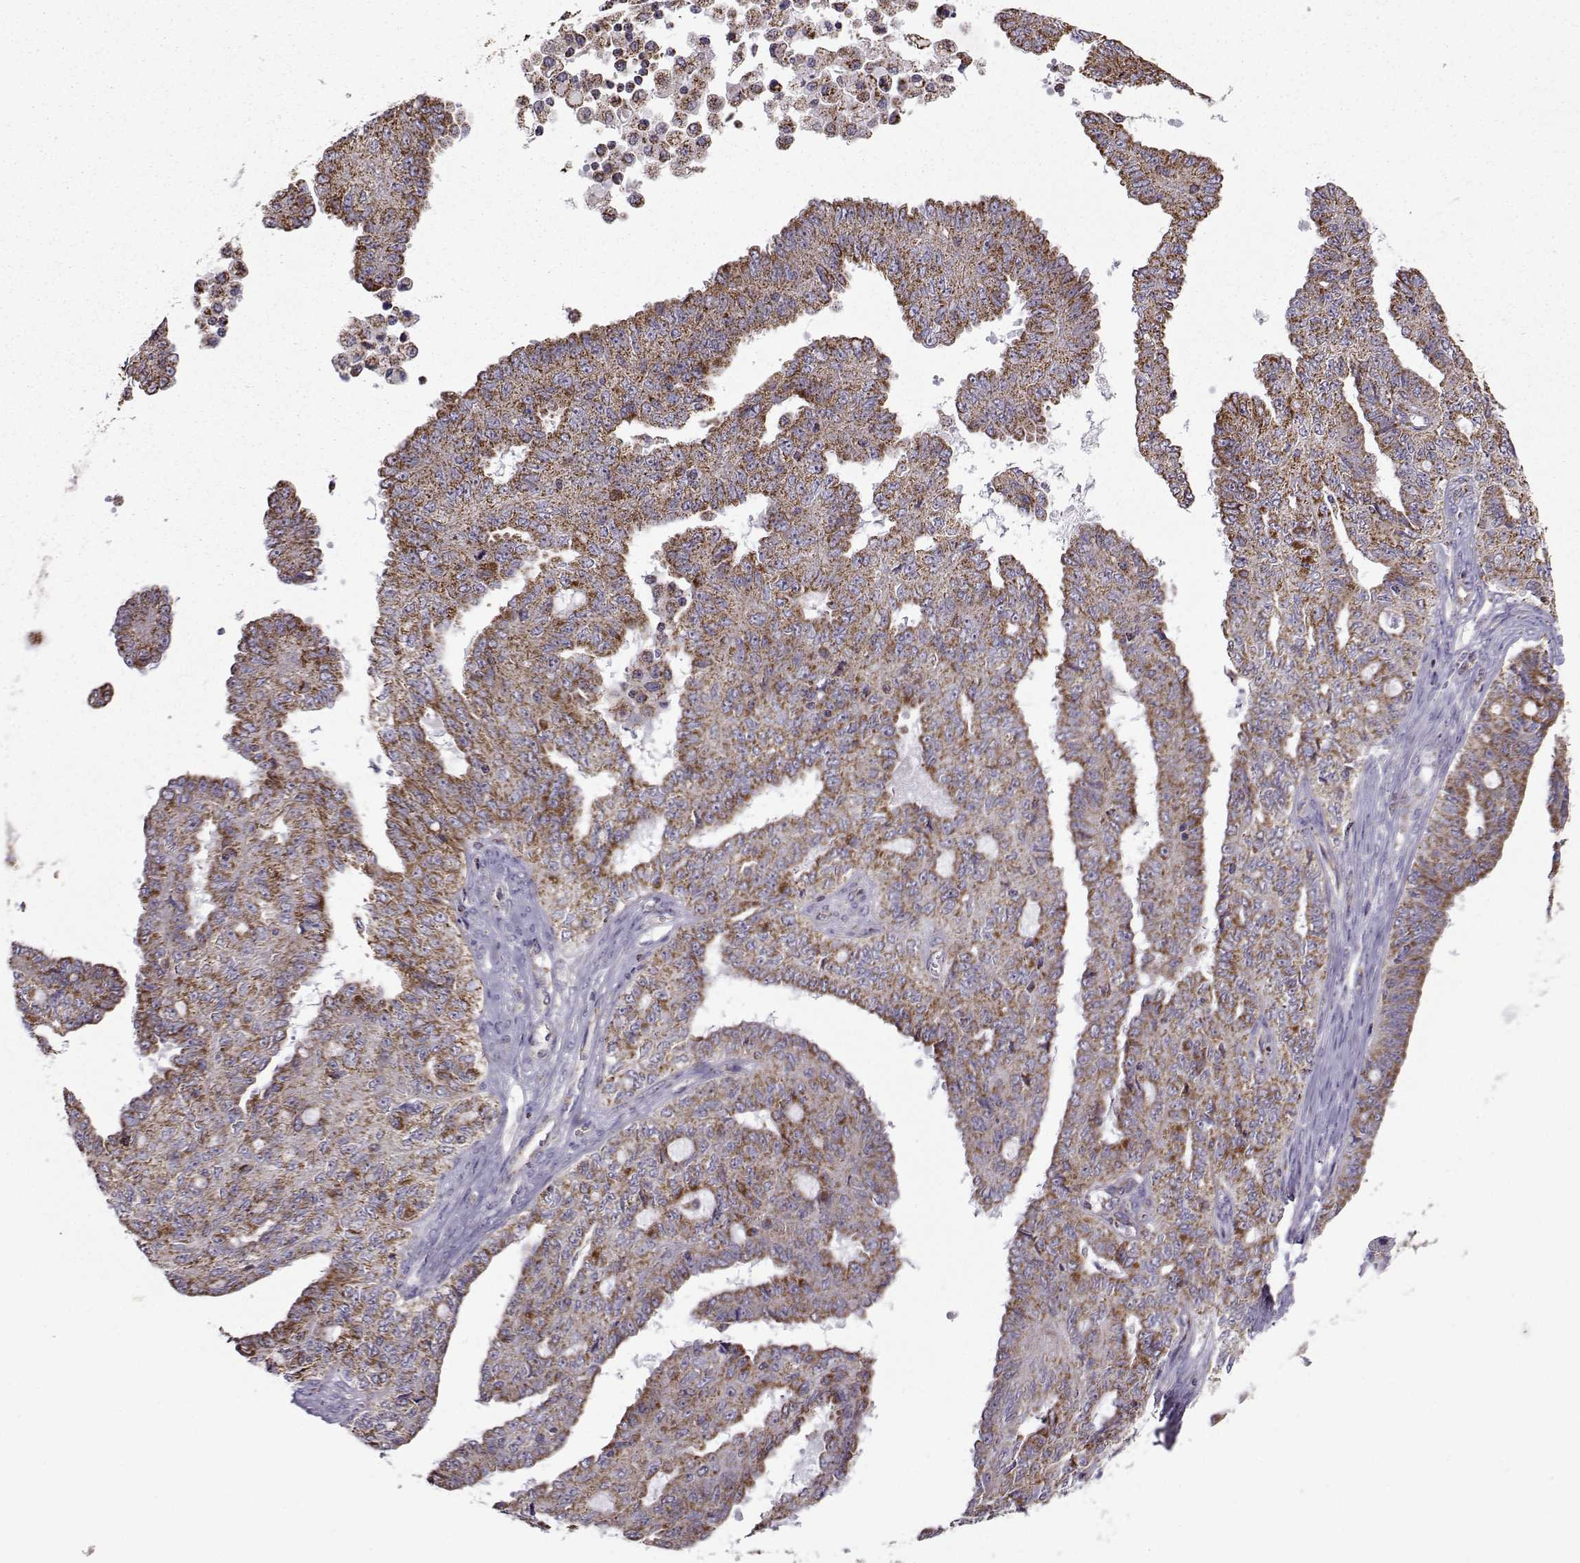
{"staining": {"intensity": "strong", "quantity": "25%-75%", "location": "cytoplasmic/membranous"}, "tissue": "ovarian cancer", "cell_type": "Tumor cells", "image_type": "cancer", "snomed": [{"axis": "morphology", "description": "Cystadenocarcinoma, serous, NOS"}, {"axis": "topography", "description": "Ovary"}], "caption": "A brown stain shows strong cytoplasmic/membranous staining of a protein in human ovarian cancer tumor cells.", "gene": "NECAB3", "patient": {"sex": "female", "age": 71}}